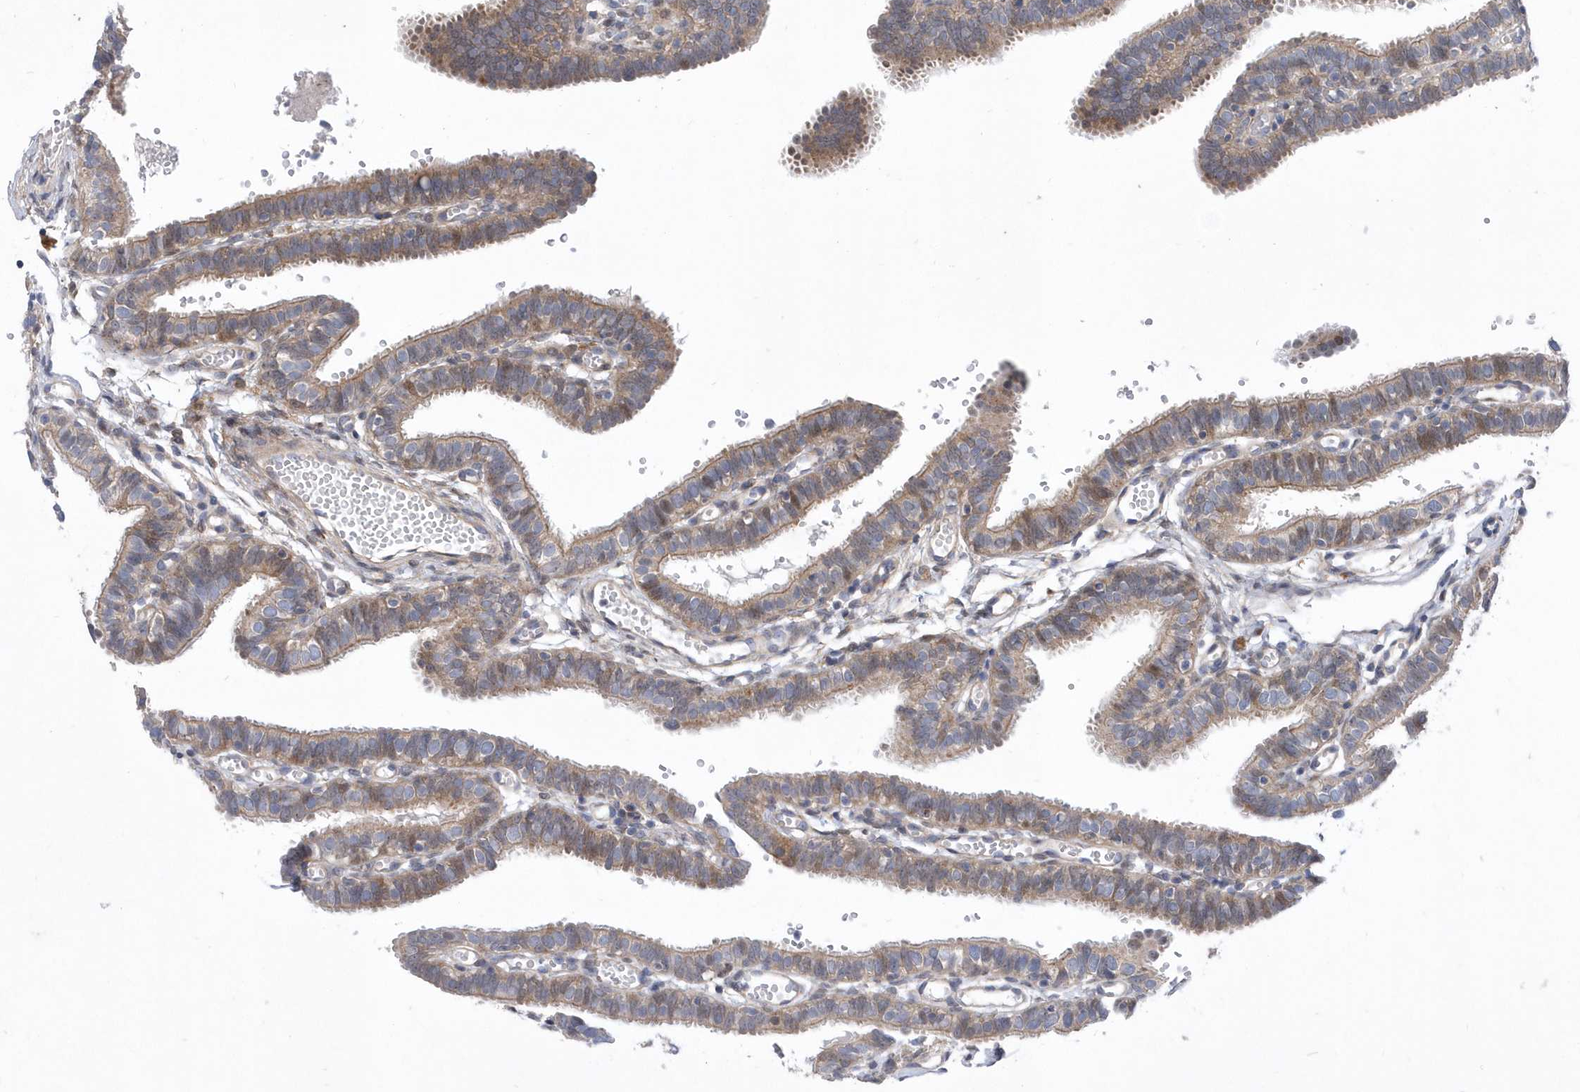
{"staining": {"intensity": "moderate", "quantity": "25%-75%", "location": "cytoplasmic/membranous"}, "tissue": "fallopian tube", "cell_type": "Glandular cells", "image_type": "normal", "snomed": [{"axis": "morphology", "description": "Normal tissue, NOS"}, {"axis": "topography", "description": "Fallopian tube"}, {"axis": "topography", "description": "Placenta"}], "caption": "This micrograph demonstrates benign fallopian tube stained with immunohistochemistry to label a protein in brown. The cytoplasmic/membranous of glandular cells show moderate positivity for the protein. Nuclei are counter-stained blue.", "gene": "LONRF2", "patient": {"sex": "female", "age": 34}}